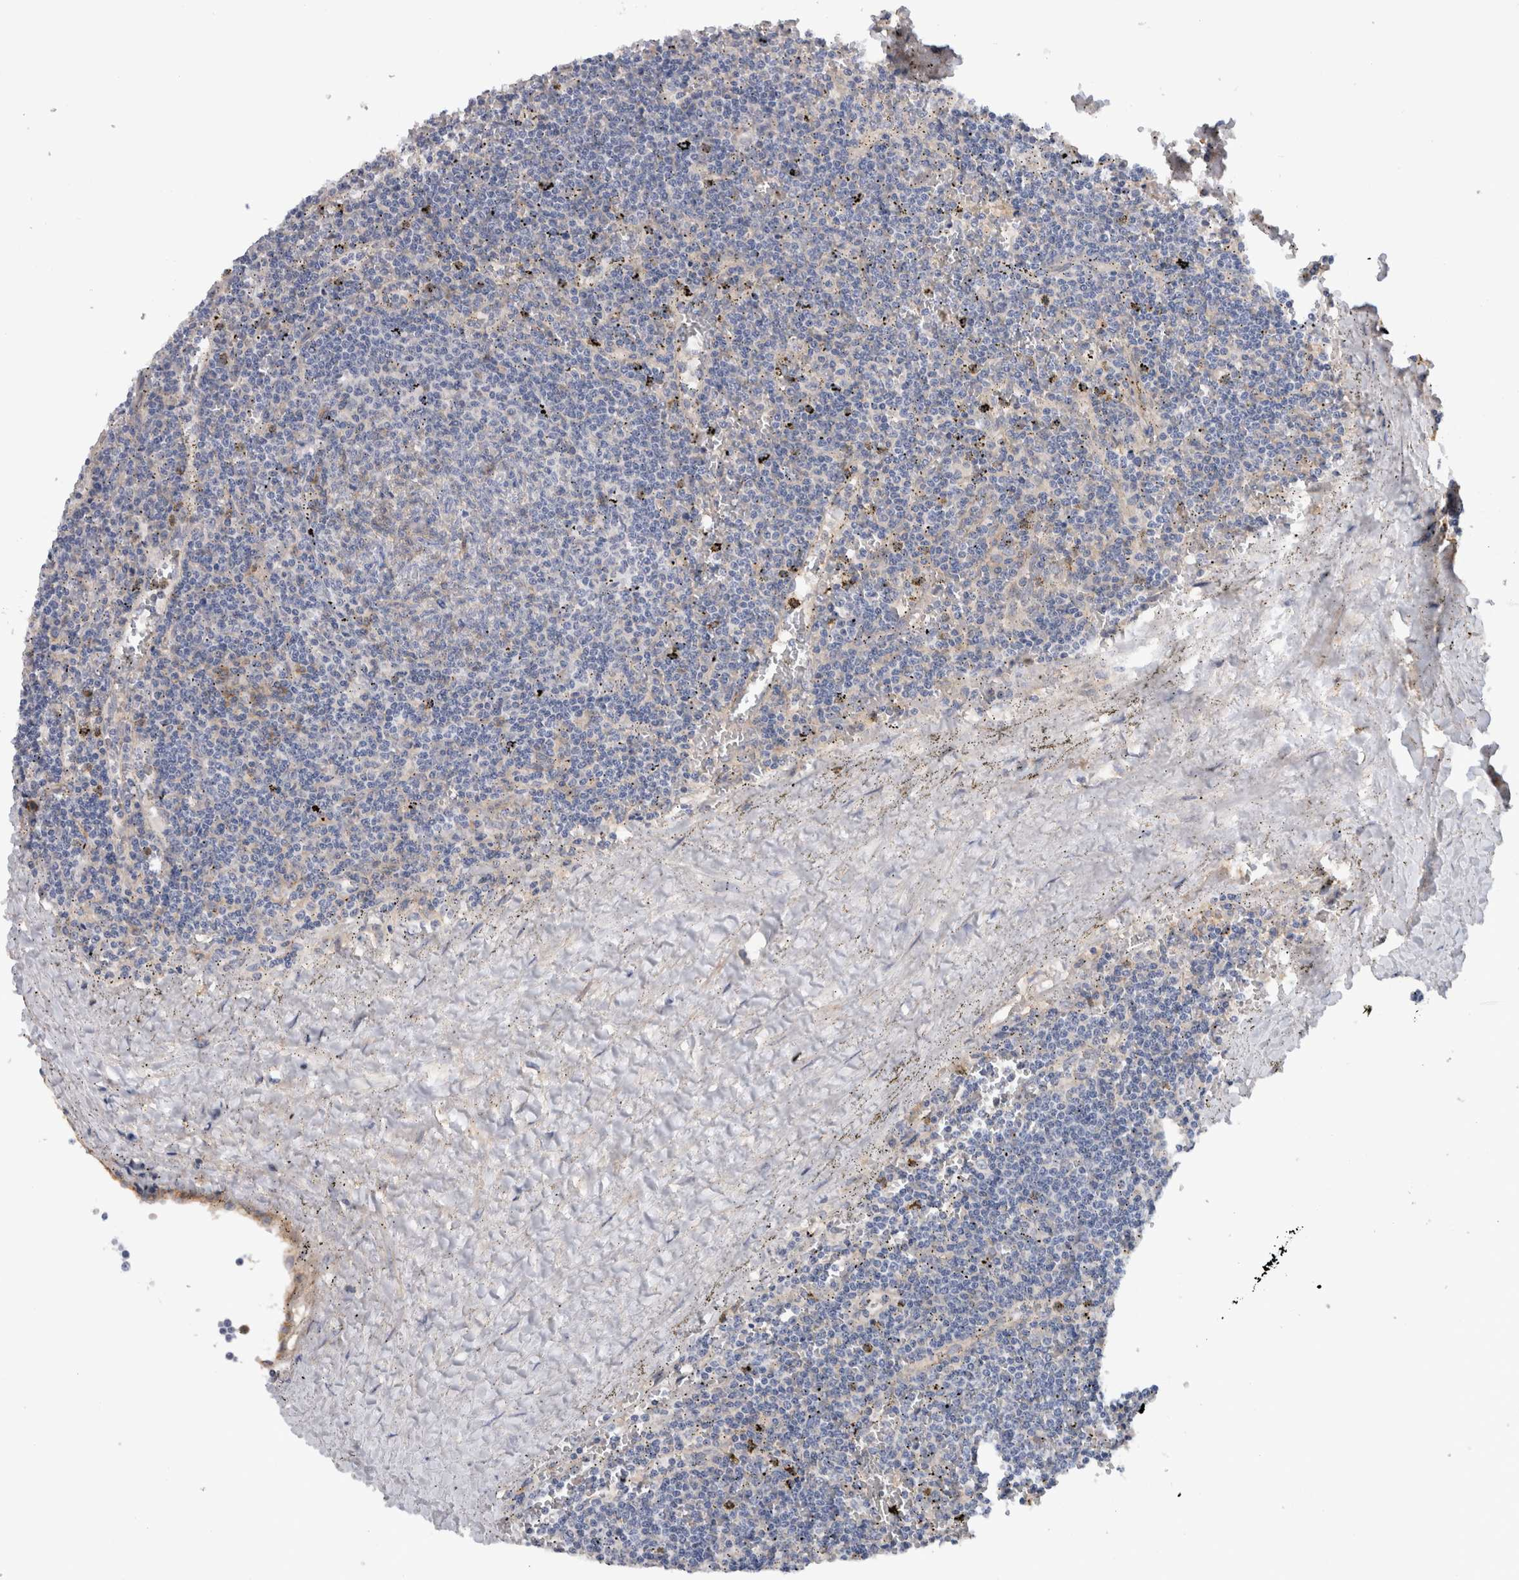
{"staining": {"intensity": "moderate", "quantity": "<25%", "location": "cytoplasmic/membranous"}, "tissue": "lymphoma", "cell_type": "Tumor cells", "image_type": "cancer", "snomed": [{"axis": "morphology", "description": "Malignant lymphoma, non-Hodgkin's type, Low grade"}, {"axis": "topography", "description": "Spleen"}], "caption": "Immunohistochemical staining of low-grade malignant lymphoma, non-Hodgkin's type exhibits moderate cytoplasmic/membranous protein staining in approximately <25% of tumor cells. Using DAB (brown) and hematoxylin (blue) stains, captured at high magnification using brightfield microscopy.", "gene": "CD59", "patient": {"sex": "female", "age": 50}}